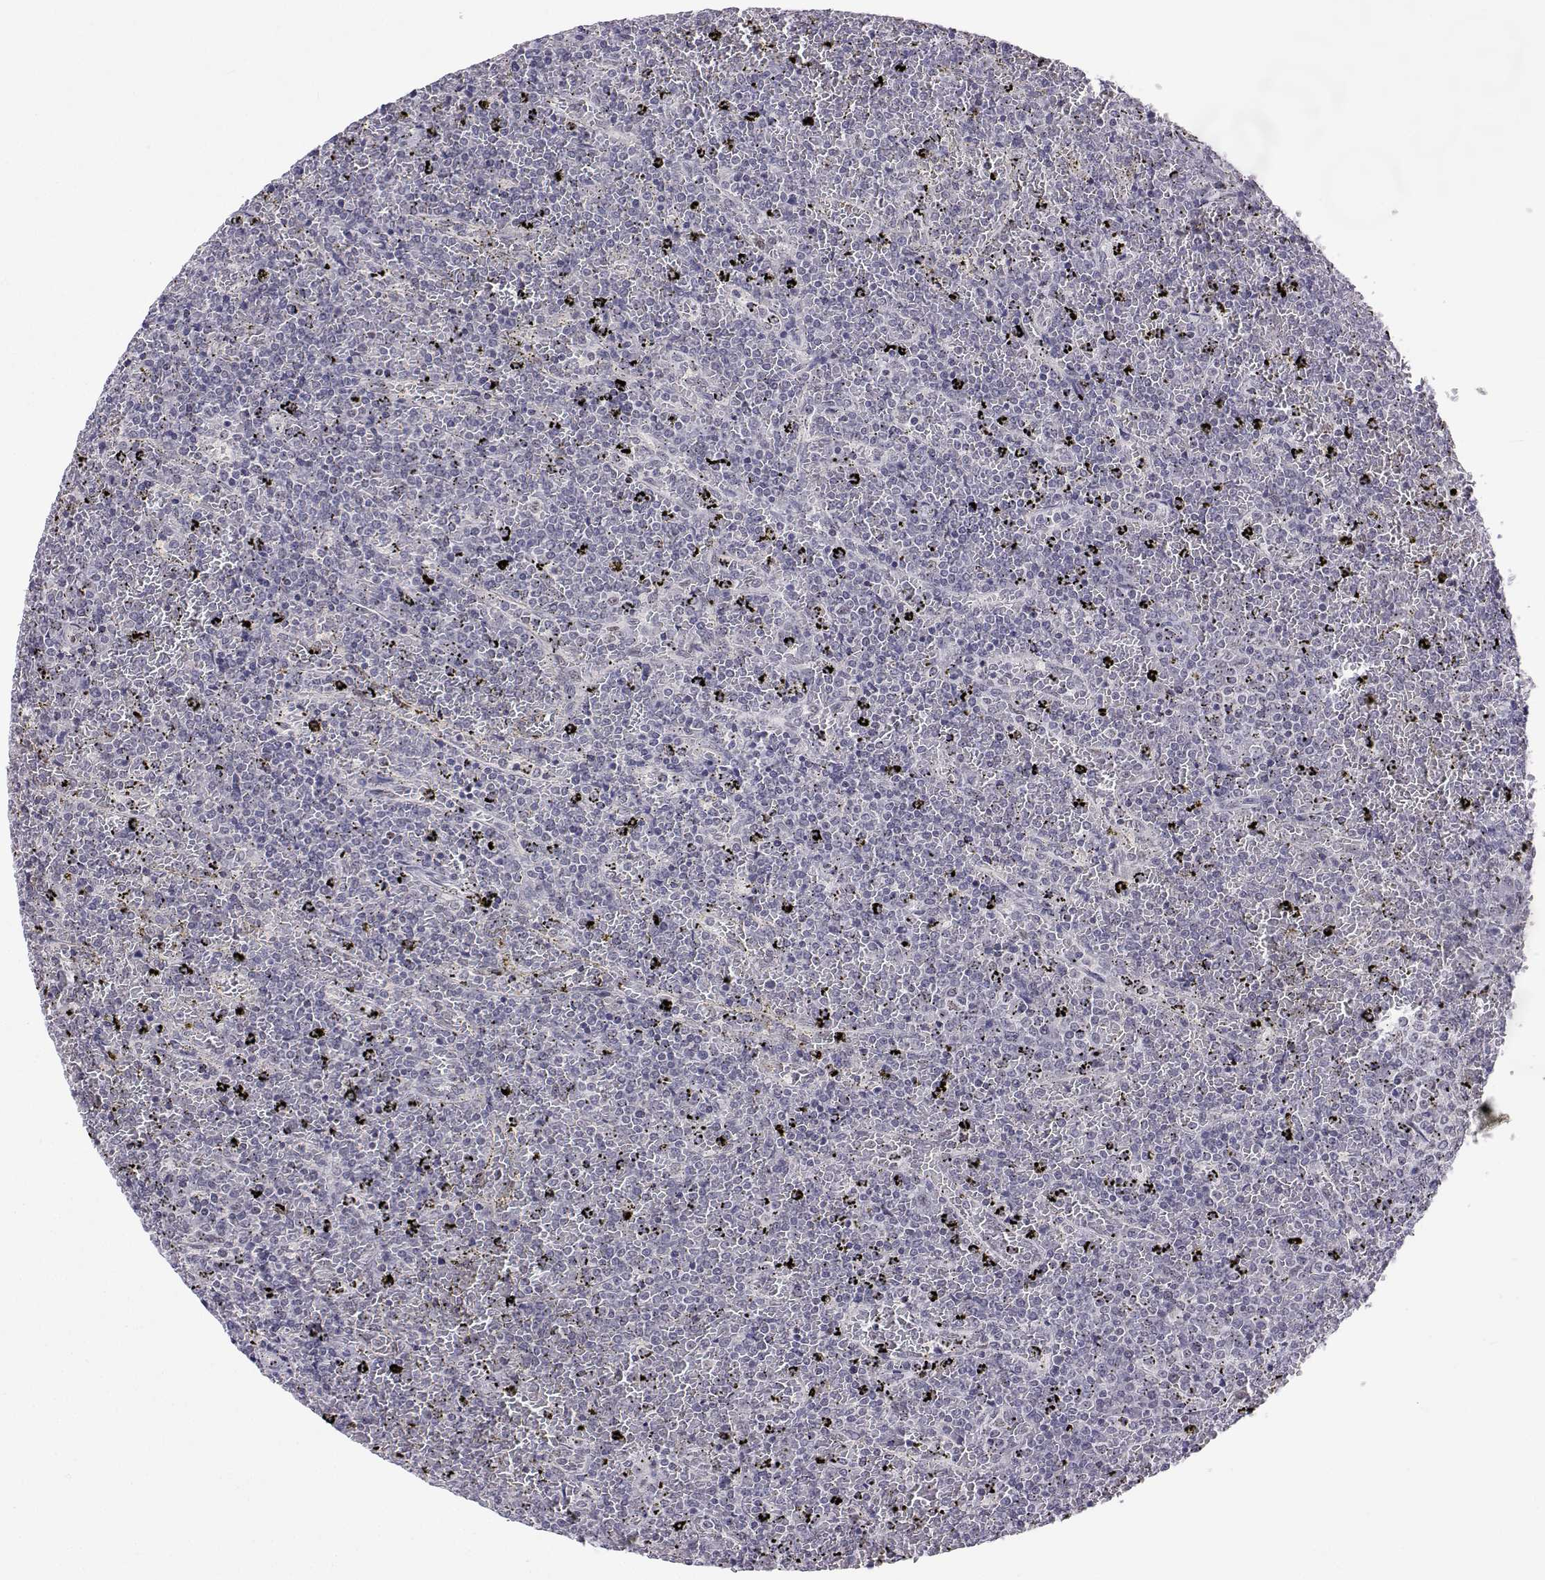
{"staining": {"intensity": "negative", "quantity": "none", "location": "none"}, "tissue": "lymphoma", "cell_type": "Tumor cells", "image_type": "cancer", "snomed": [{"axis": "morphology", "description": "Malignant lymphoma, non-Hodgkin's type, Low grade"}, {"axis": "topography", "description": "Spleen"}], "caption": "DAB (3,3'-diaminobenzidine) immunohistochemical staining of human low-grade malignant lymphoma, non-Hodgkin's type demonstrates no significant positivity in tumor cells.", "gene": "MED26", "patient": {"sex": "female", "age": 77}}